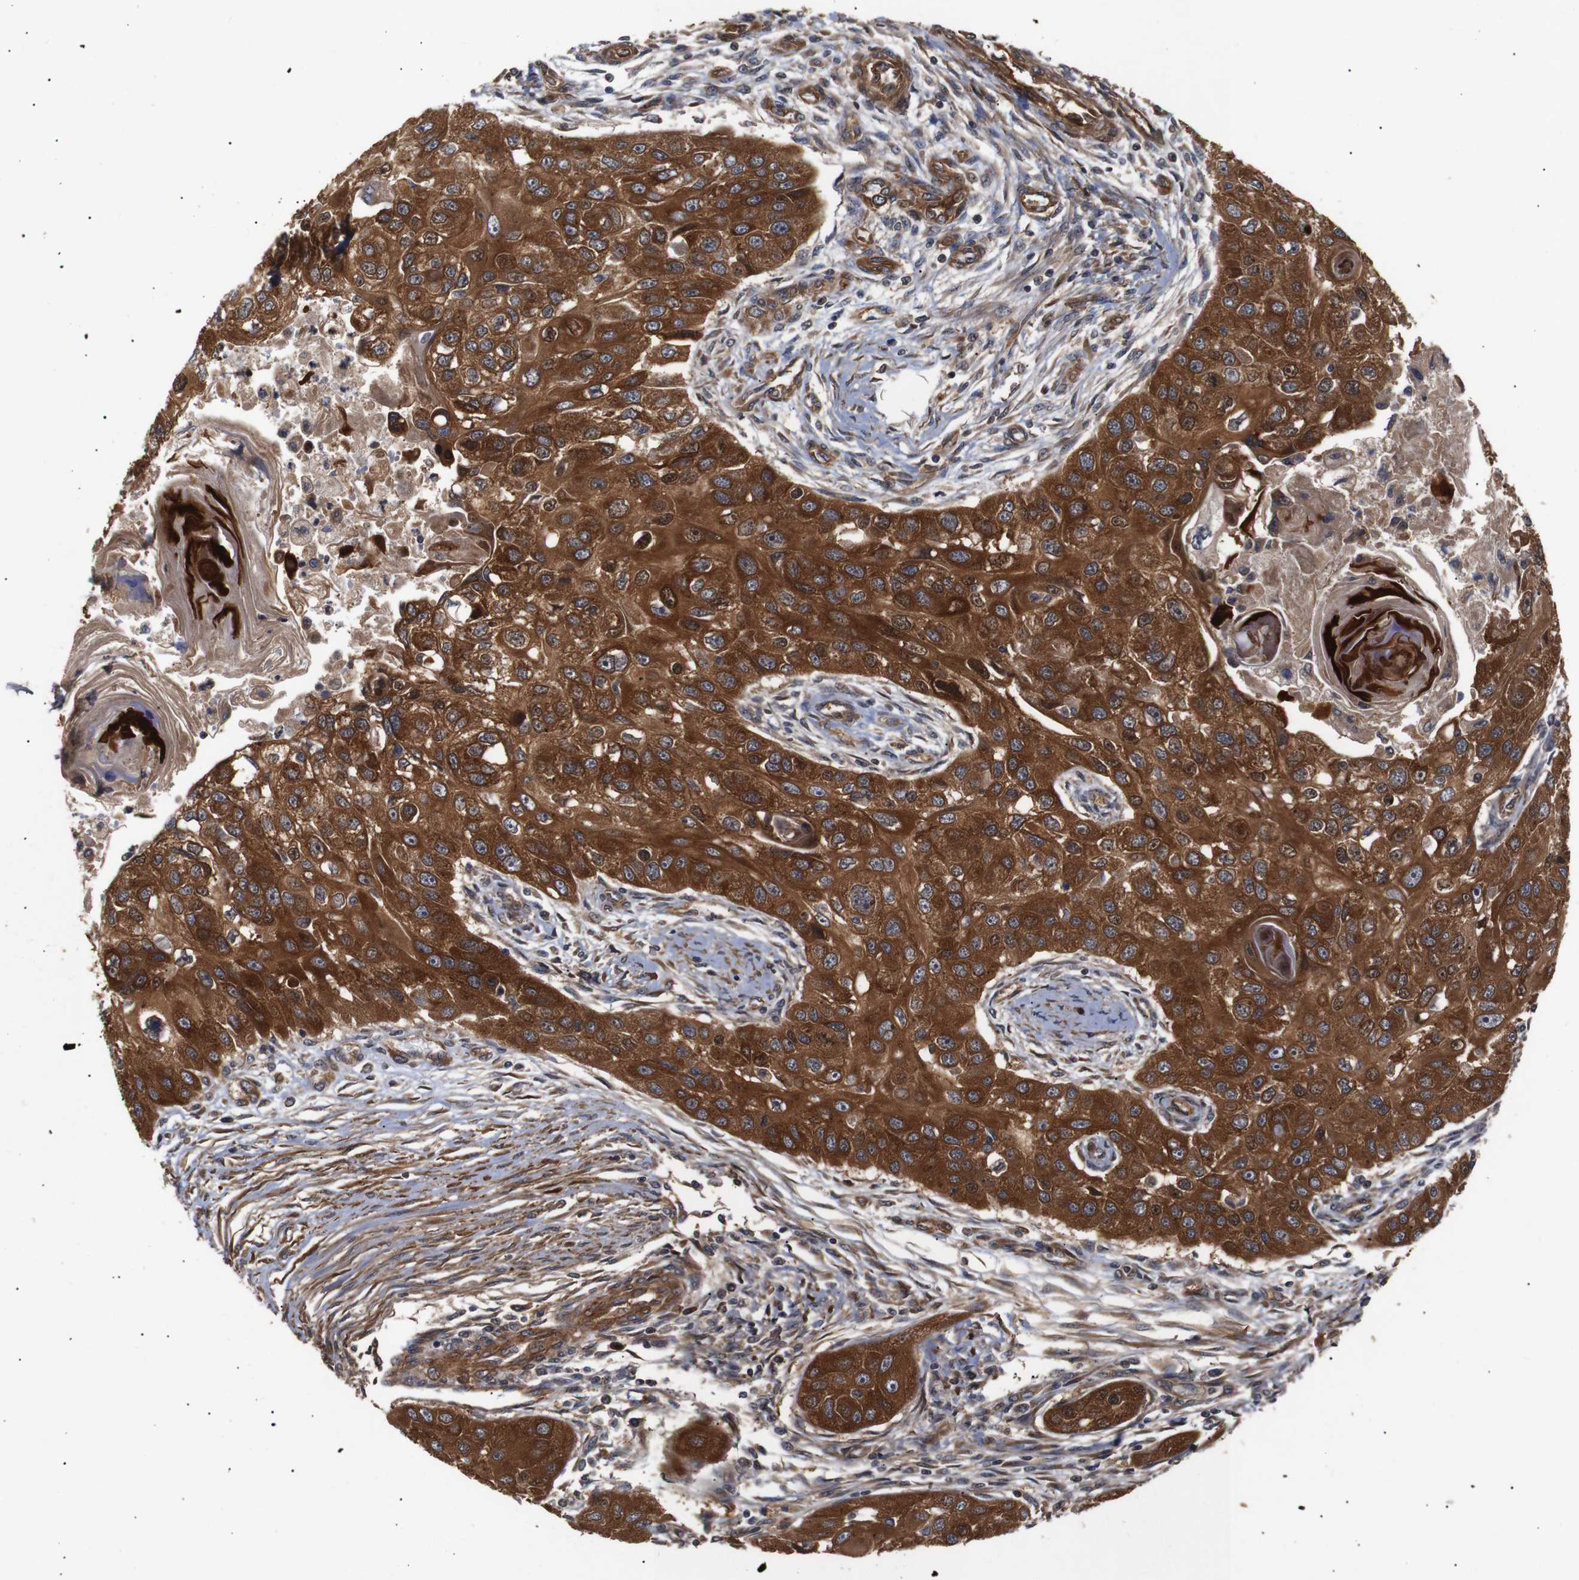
{"staining": {"intensity": "strong", "quantity": ">75%", "location": "cytoplasmic/membranous"}, "tissue": "head and neck cancer", "cell_type": "Tumor cells", "image_type": "cancer", "snomed": [{"axis": "morphology", "description": "Normal tissue, NOS"}, {"axis": "morphology", "description": "Squamous cell carcinoma, NOS"}, {"axis": "topography", "description": "Skeletal muscle"}, {"axis": "topography", "description": "Head-Neck"}], "caption": "A photomicrograph of human head and neck cancer stained for a protein shows strong cytoplasmic/membranous brown staining in tumor cells.", "gene": "PAWR", "patient": {"sex": "male", "age": 51}}